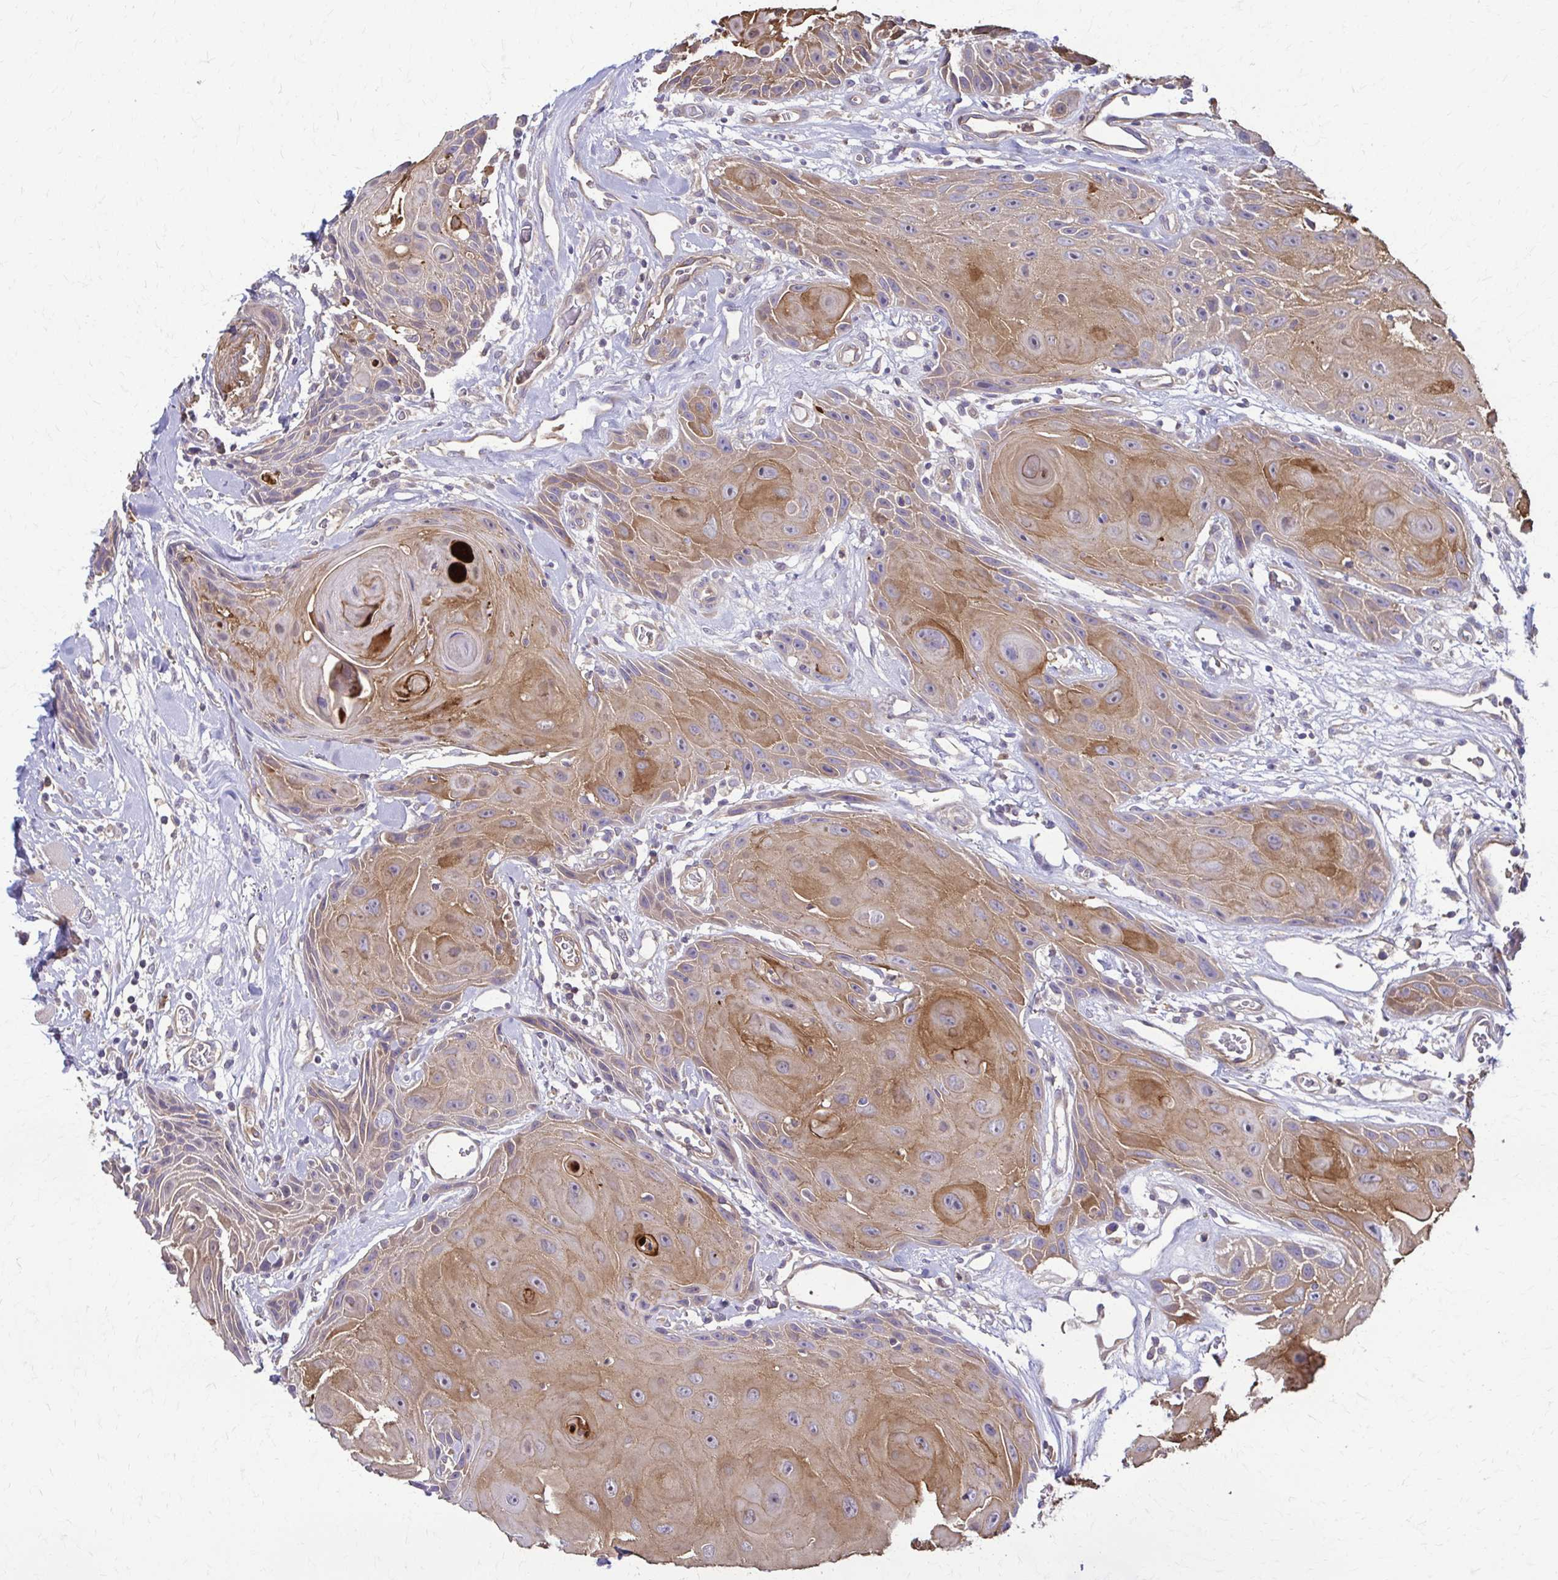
{"staining": {"intensity": "moderate", "quantity": ">75%", "location": "cytoplasmic/membranous"}, "tissue": "head and neck cancer", "cell_type": "Tumor cells", "image_type": "cancer", "snomed": [{"axis": "morphology", "description": "Squamous cell carcinoma, NOS"}, {"axis": "topography", "description": "Oral tissue"}, {"axis": "topography", "description": "Head-Neck"}], "caption": "Immunohistochemistry micrograph of head and neck cancer (squamous cell carcinoma) stained for a protein (brown), which shows medium levels of moderate cytoplasmic/membranous positivity in about >75% of tumor cells.", "gene": "DSP", "patient": {"sex": "male", "age": 49}}